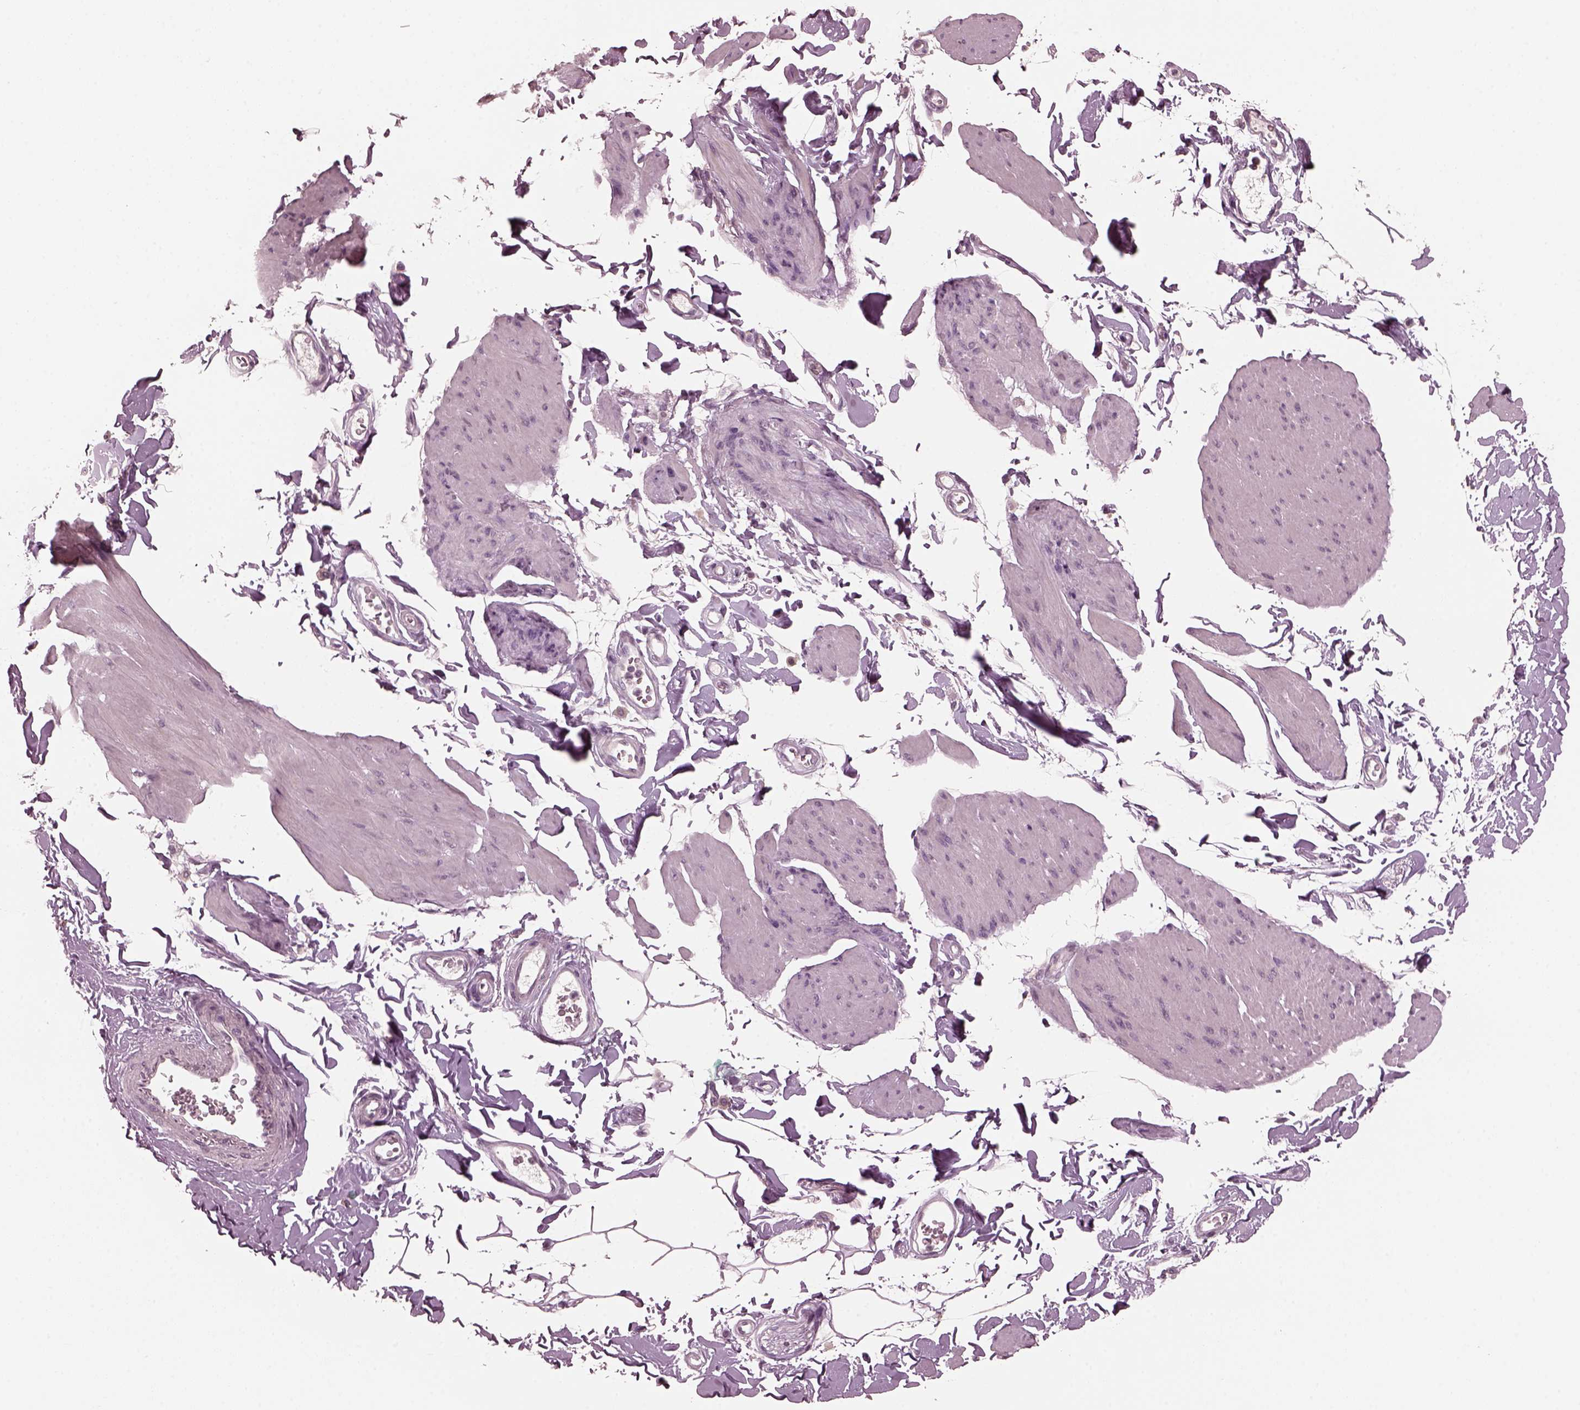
{"staining": {"intensity": "negative", "quantity": "none", "location": "none"}, "tissue": "smooth muscle", "cell_type": "Smooth muscle cells", "image_type": "normal", "snomed": [{"axis": "morphology", "description": "Normal tissue, NOS"}, {"axis": "topography", "description": "Adipose tissue"}, {"axis": "topography", "description": "Smooth muscle"}, {"axis": "topography", "description": "Peripheral nerve tissue"}], "caption": "Smooth muscle cells show no significant protein staining in benign smooth muscle. Nuclei are stained in blue.", "gene": "RGS7", "patient": {"sex": "male", "age": 83}}